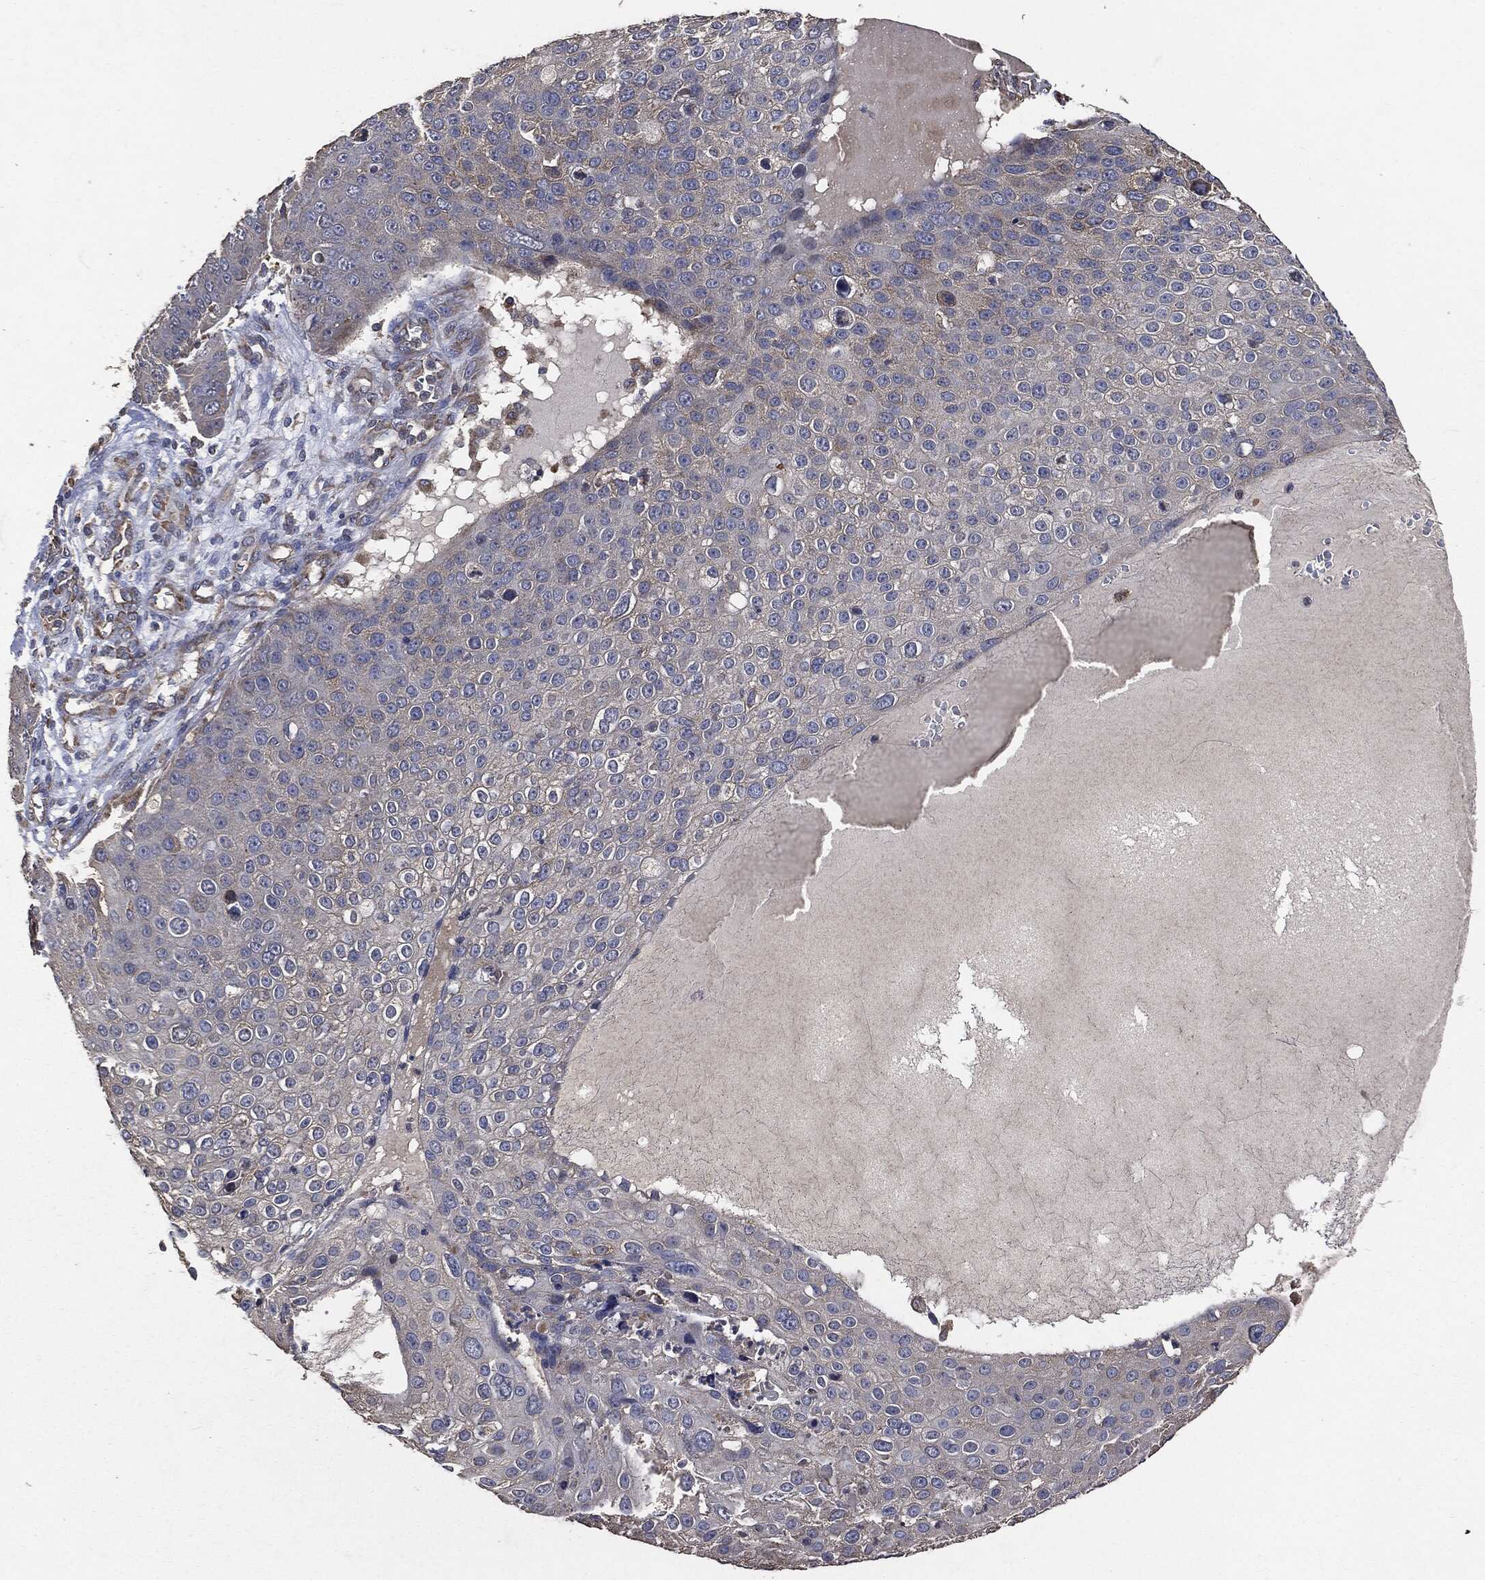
{"staining": {"intensity": "negative", "quantity": "none", "location": "none"}, "tissue": "skin cancer", "cell_type": "Tumor cells", "image_type": "cancer", "snomed": [{"axis": "morphology", "description": "Squamous cell carcinoma, NOS"}, {"axis": "topography", "description": "Skin"}], "caption": "Immunohistochemistry (IHC) image of neoplastic tissue: human squamous cell carcinoma (skin) stained with DAB reveals no significant protein expression in tumor cells.", "gene": "STK3", "patient": {"sex": "male", "age": 71}}